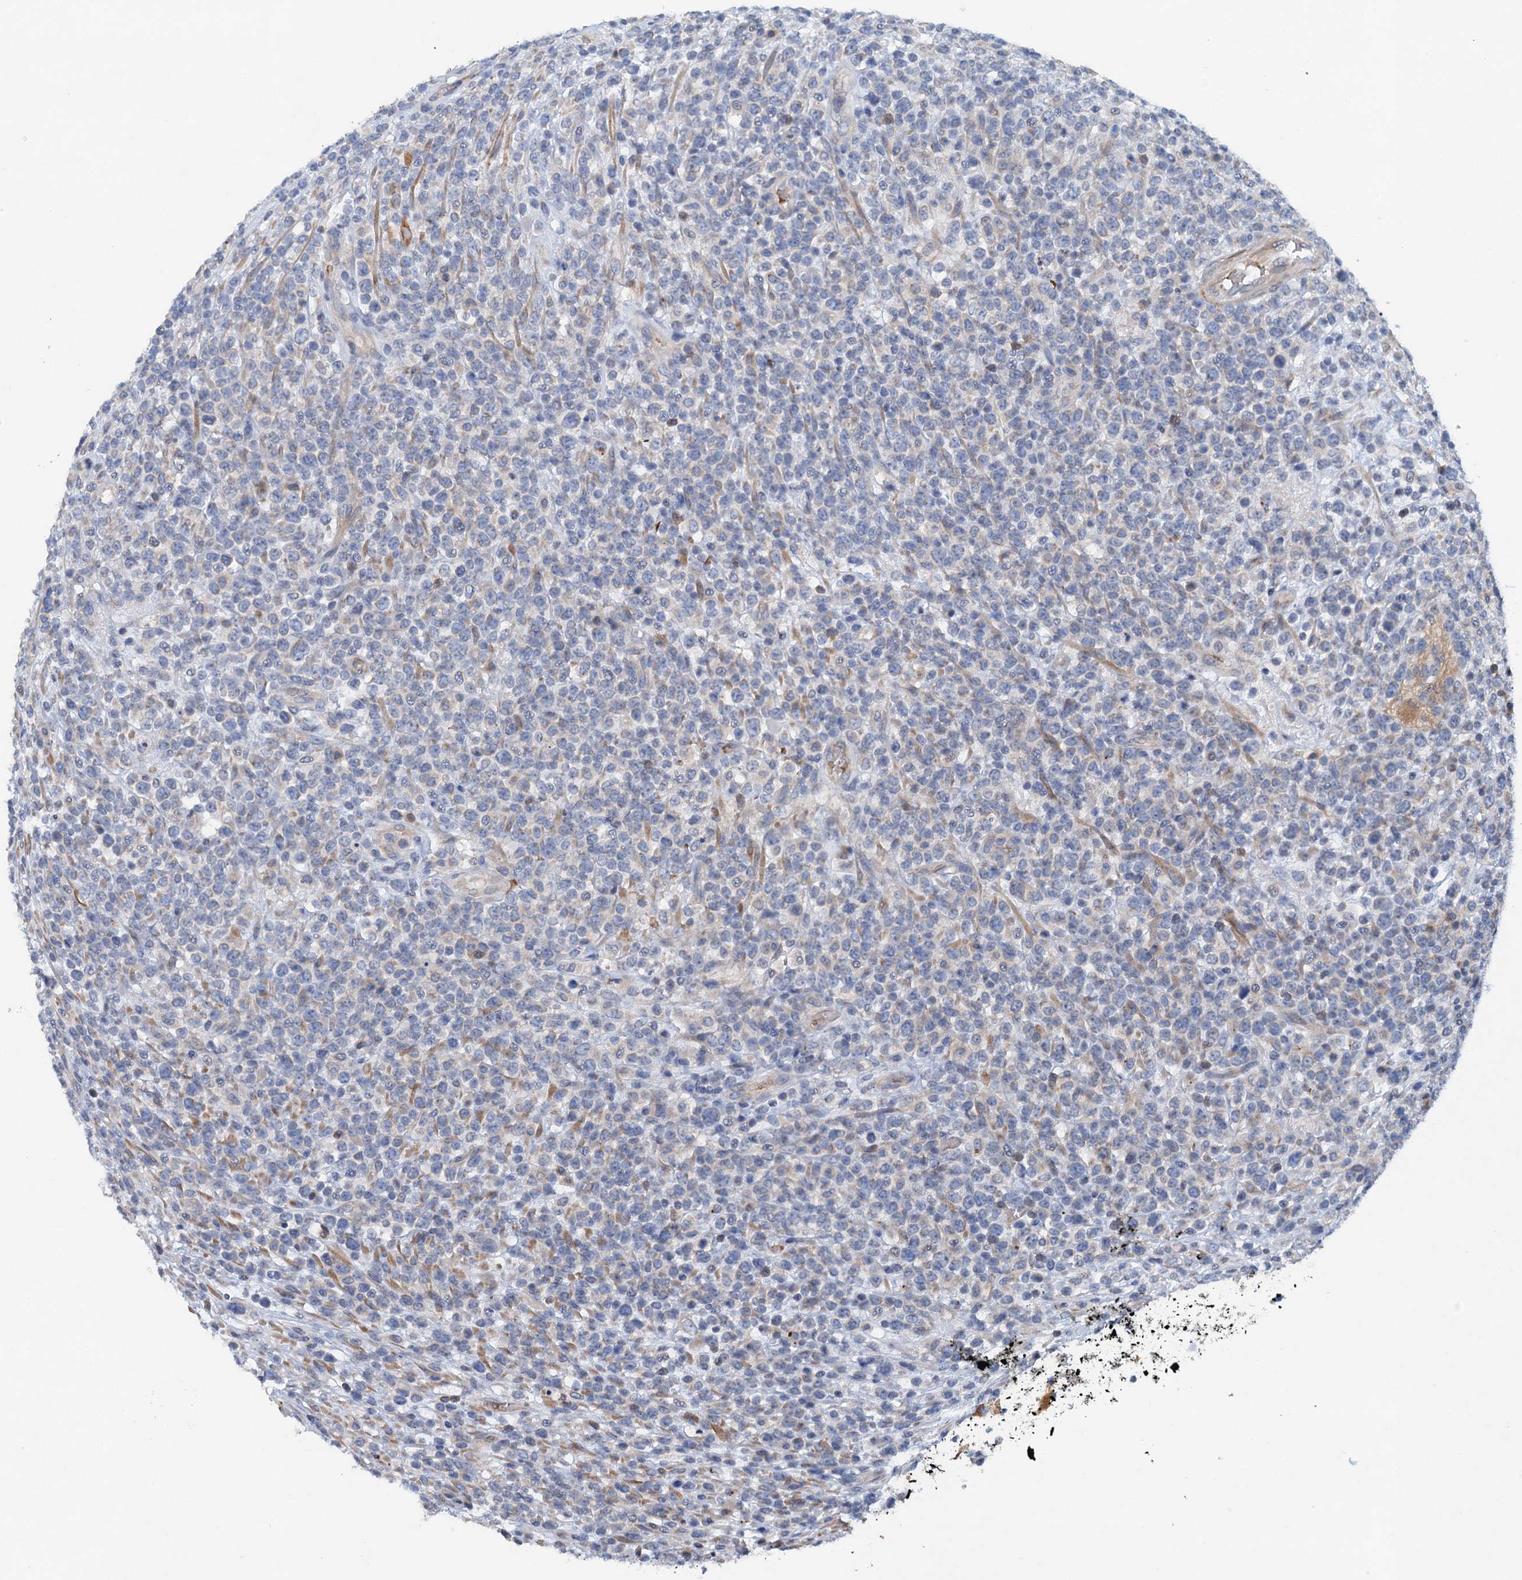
{"staining": {"intensity": "negative", "quantity": "none", "location": "none"}, "tissue": "lymphoma", "cell_type": "Tumor cells", "image_type": "cancer", "snomed": [{"axis": "morphology", "description": "Malignant lymphoma, non-Hodgkin's type, High grade"}, {"axis": "topography", "description": "Colon"}], "caption": "Human lymphoma stained for a protein using immunohistochemistry exhibits no positivity in tumor cells.", "gene": "NBEA", "patient": {"sex": "female", "age": 53}}